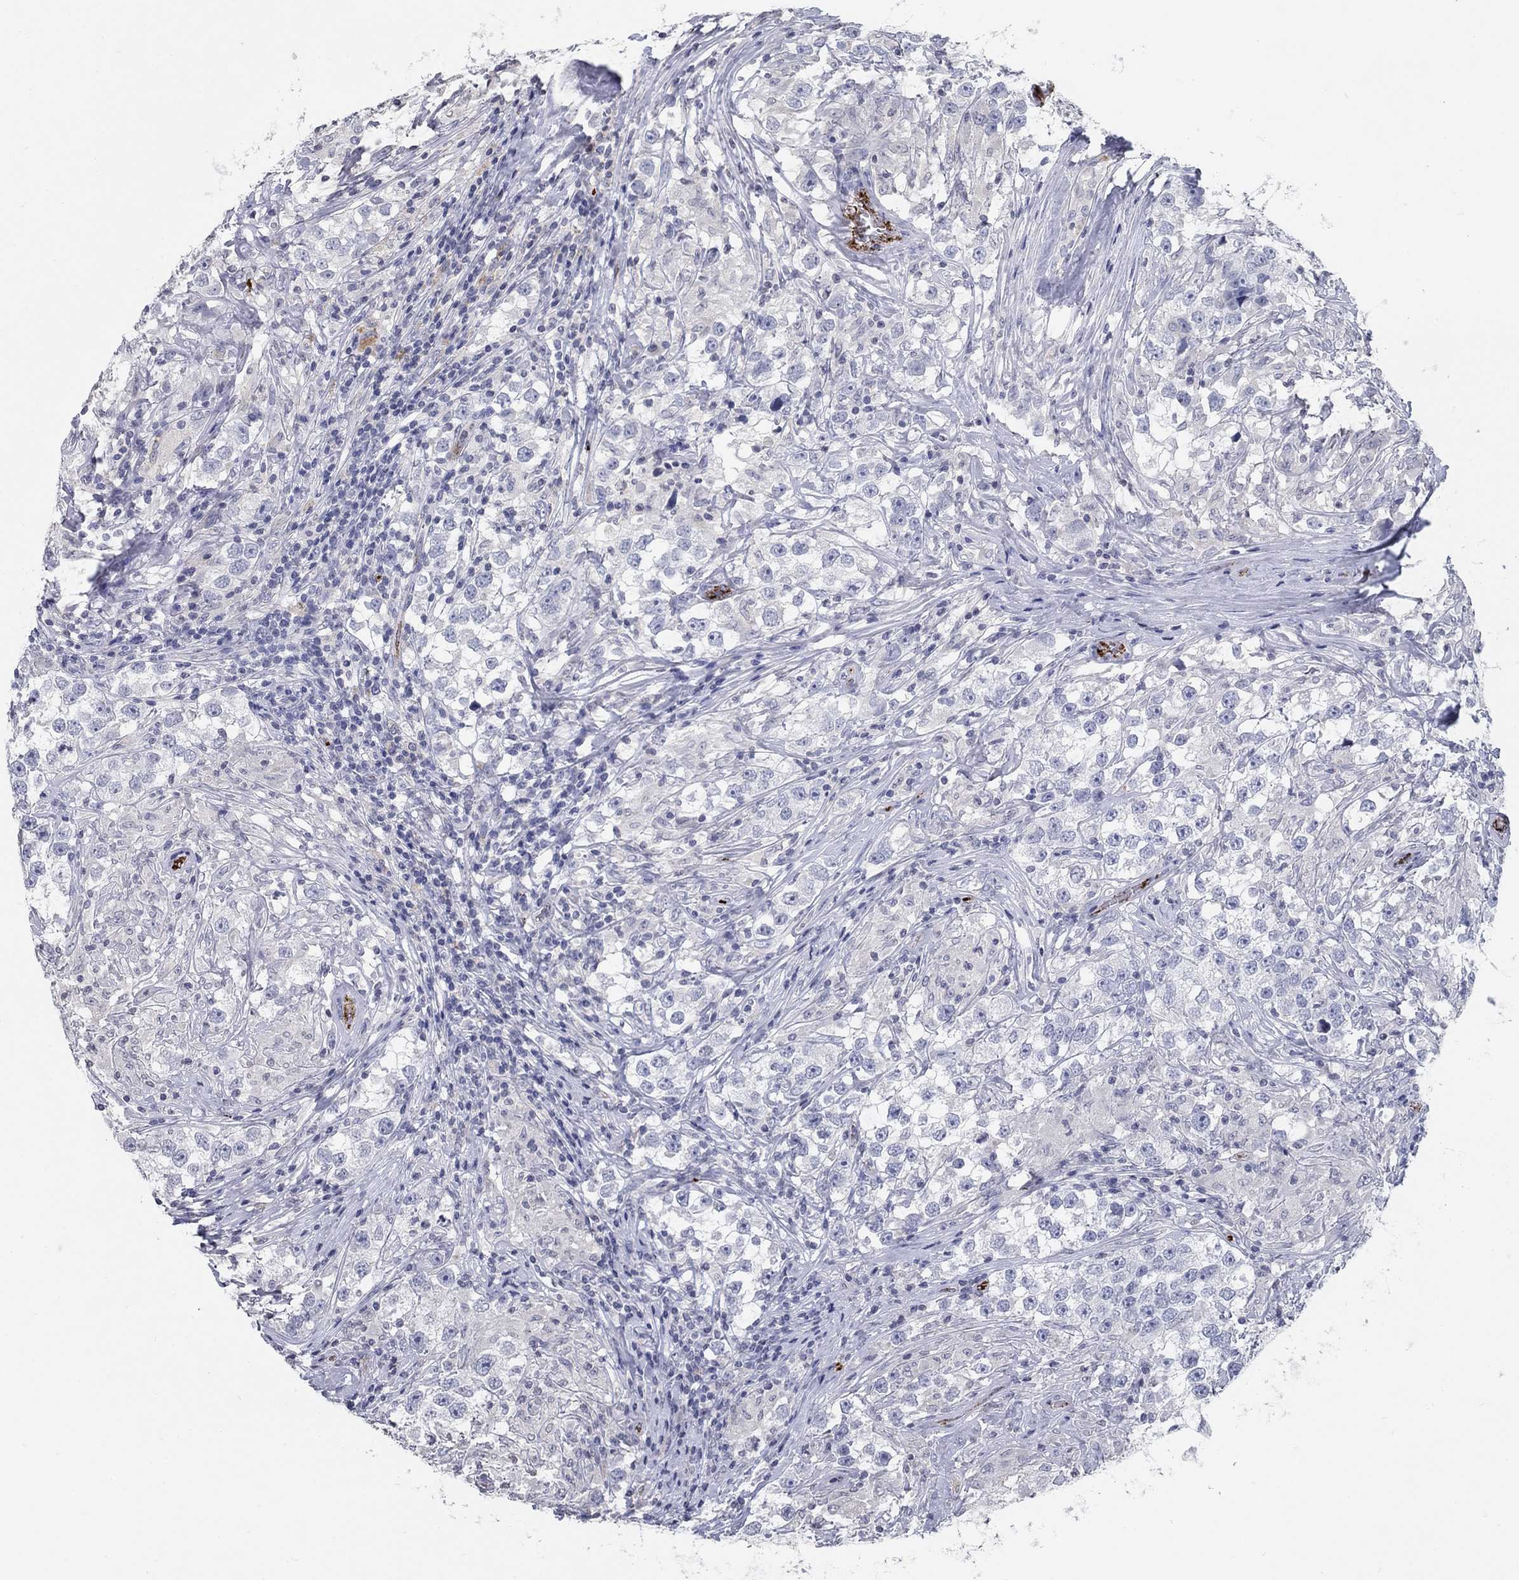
{"staining": {"intensity": "negative", "quantity": "none", "location": "none"}, "tissue": "testis cancer", "cell_type": "Tumor cells", "image_type": "cancer", "snomed": [{"axis": "morphology", "description": "Seminoma, NOS"}, {"axis": "topography", "description": "Testis"}], "caption": "This is an immunohistochemistry (IHC) micrograph of testis cancer (seminoma). There is no staining in tumor cells.", "gene": "TINAG", "patient": {"sex": "male", "age": 46}}